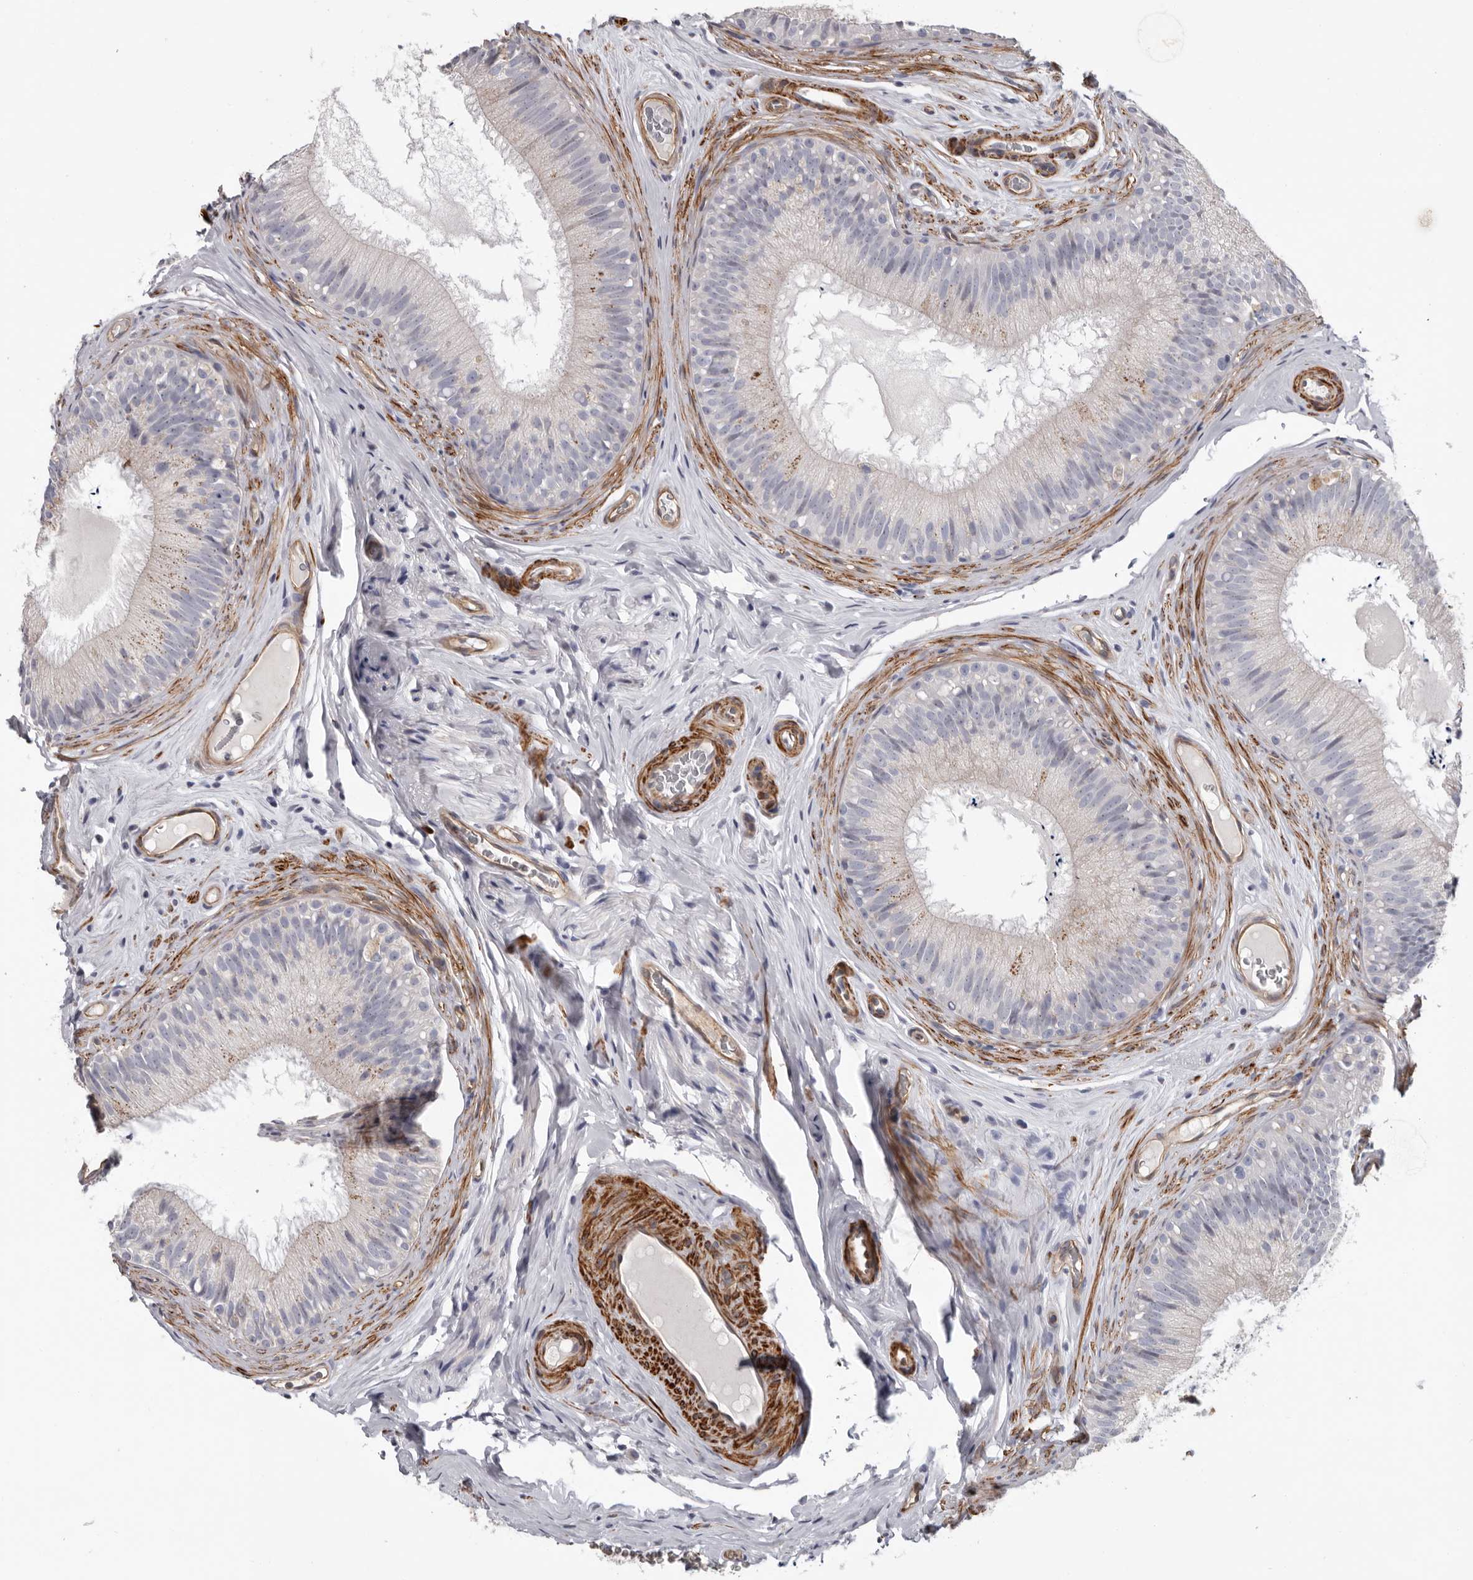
{"staining": {"intensity": "weak", "quantity": "<25%", "location": "cytoplasmic/membranous"}, "tissue": "epididymis", "cell_type": "Glandular cells", "image_type": "normal", "snomed": [{"axis": "morphology", "description": "Normal tissue, NOS"}, {"axis": "topography", "description": "Epididymis"}], "caption": "A photomicrograph of epididymis stained for a protein exhibits no brown staining in glandular cells.", "gene": "ADGRL4", "patient": {"sex": "male", "age": 29}}